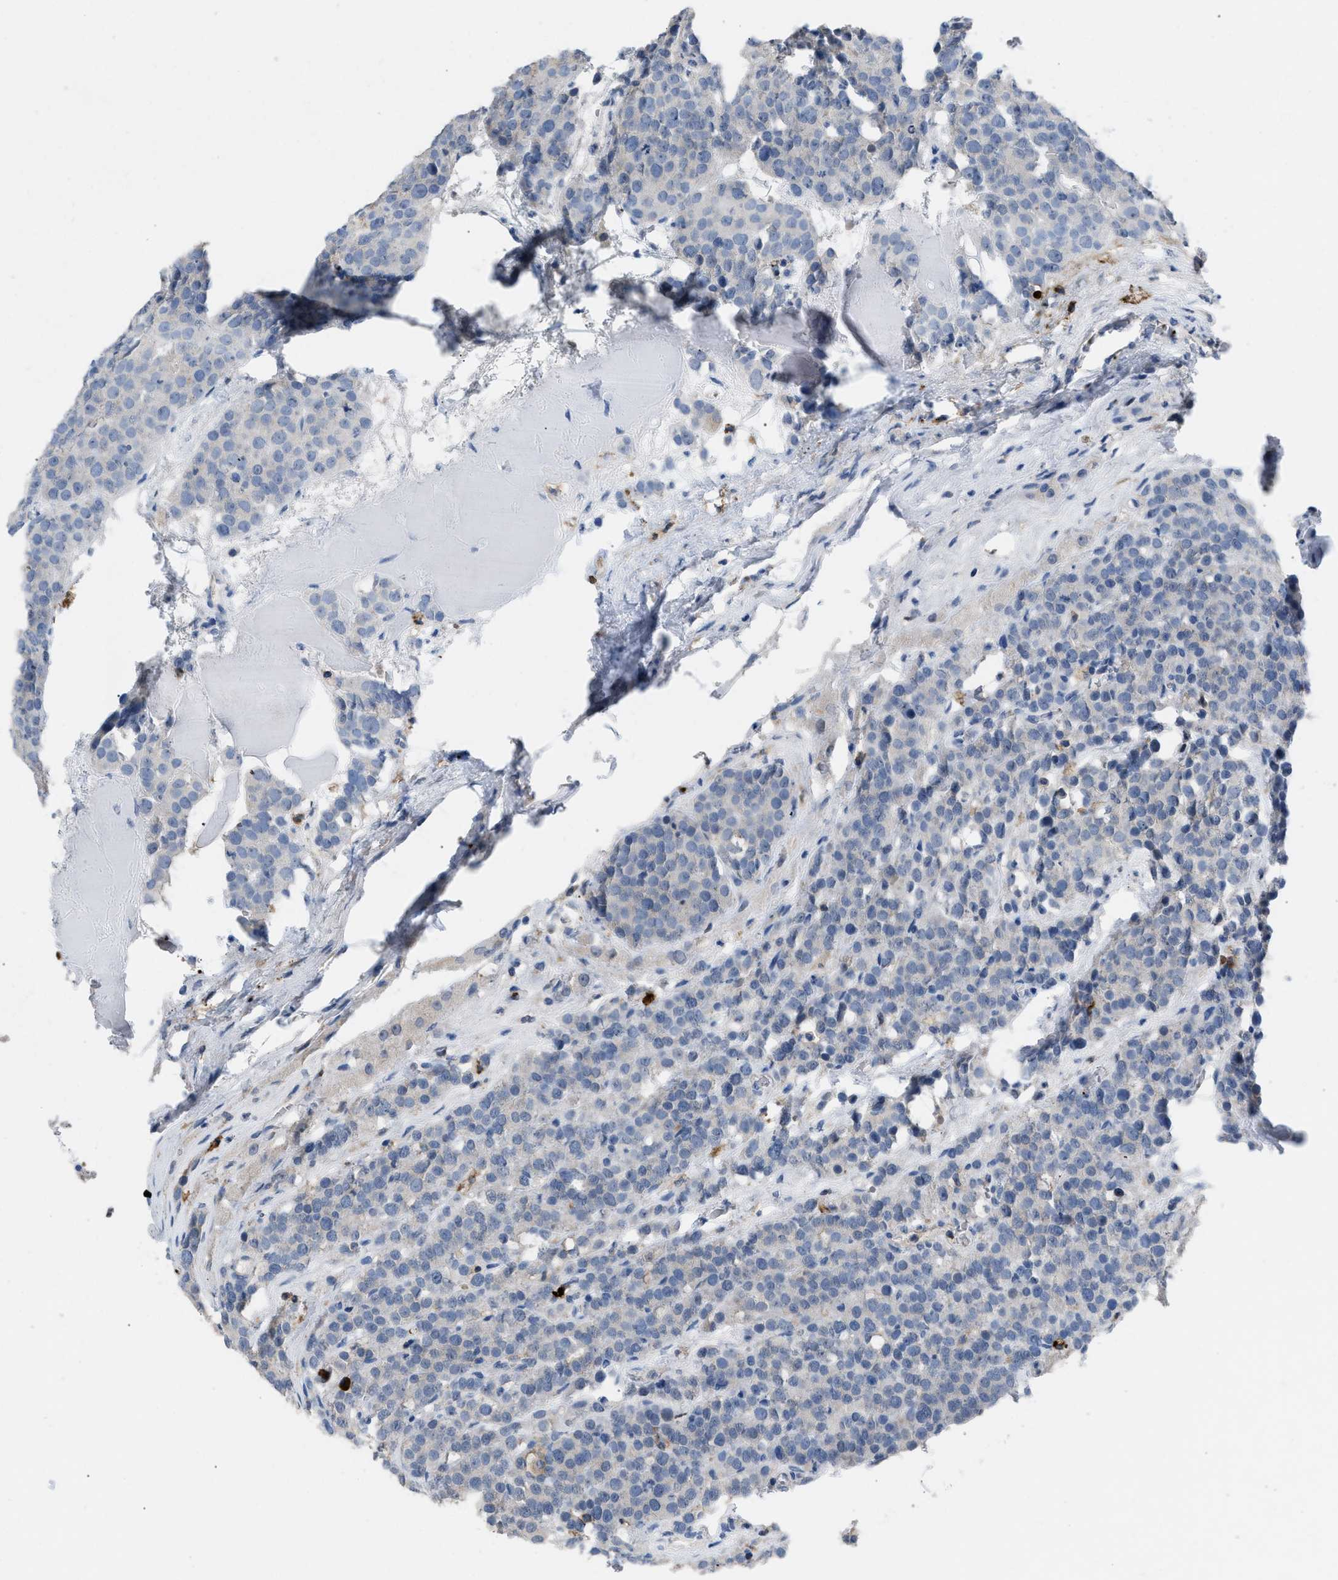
{"staining": {"intensity": "negative", "quantity": "none", "location": "none"}, "tissue": "testis cancer", "cell_type": "Tumor cells", "image_type": "cancer", "snomed": [{"axis": "morphology", "description": "Seminoma, NOS"}, {"axis": "topography", "description": "Testis"}], "caption": "This is a photomicrograph of IHC staining of testis seminoma, which shows no staining in tumor cells. (DAB (3,3'-diaminobenzidine) immunohistochemistry with hematoxylin counter stain).", "gene": "FGF18", "patient": {"sex": "male", "age": 71}}